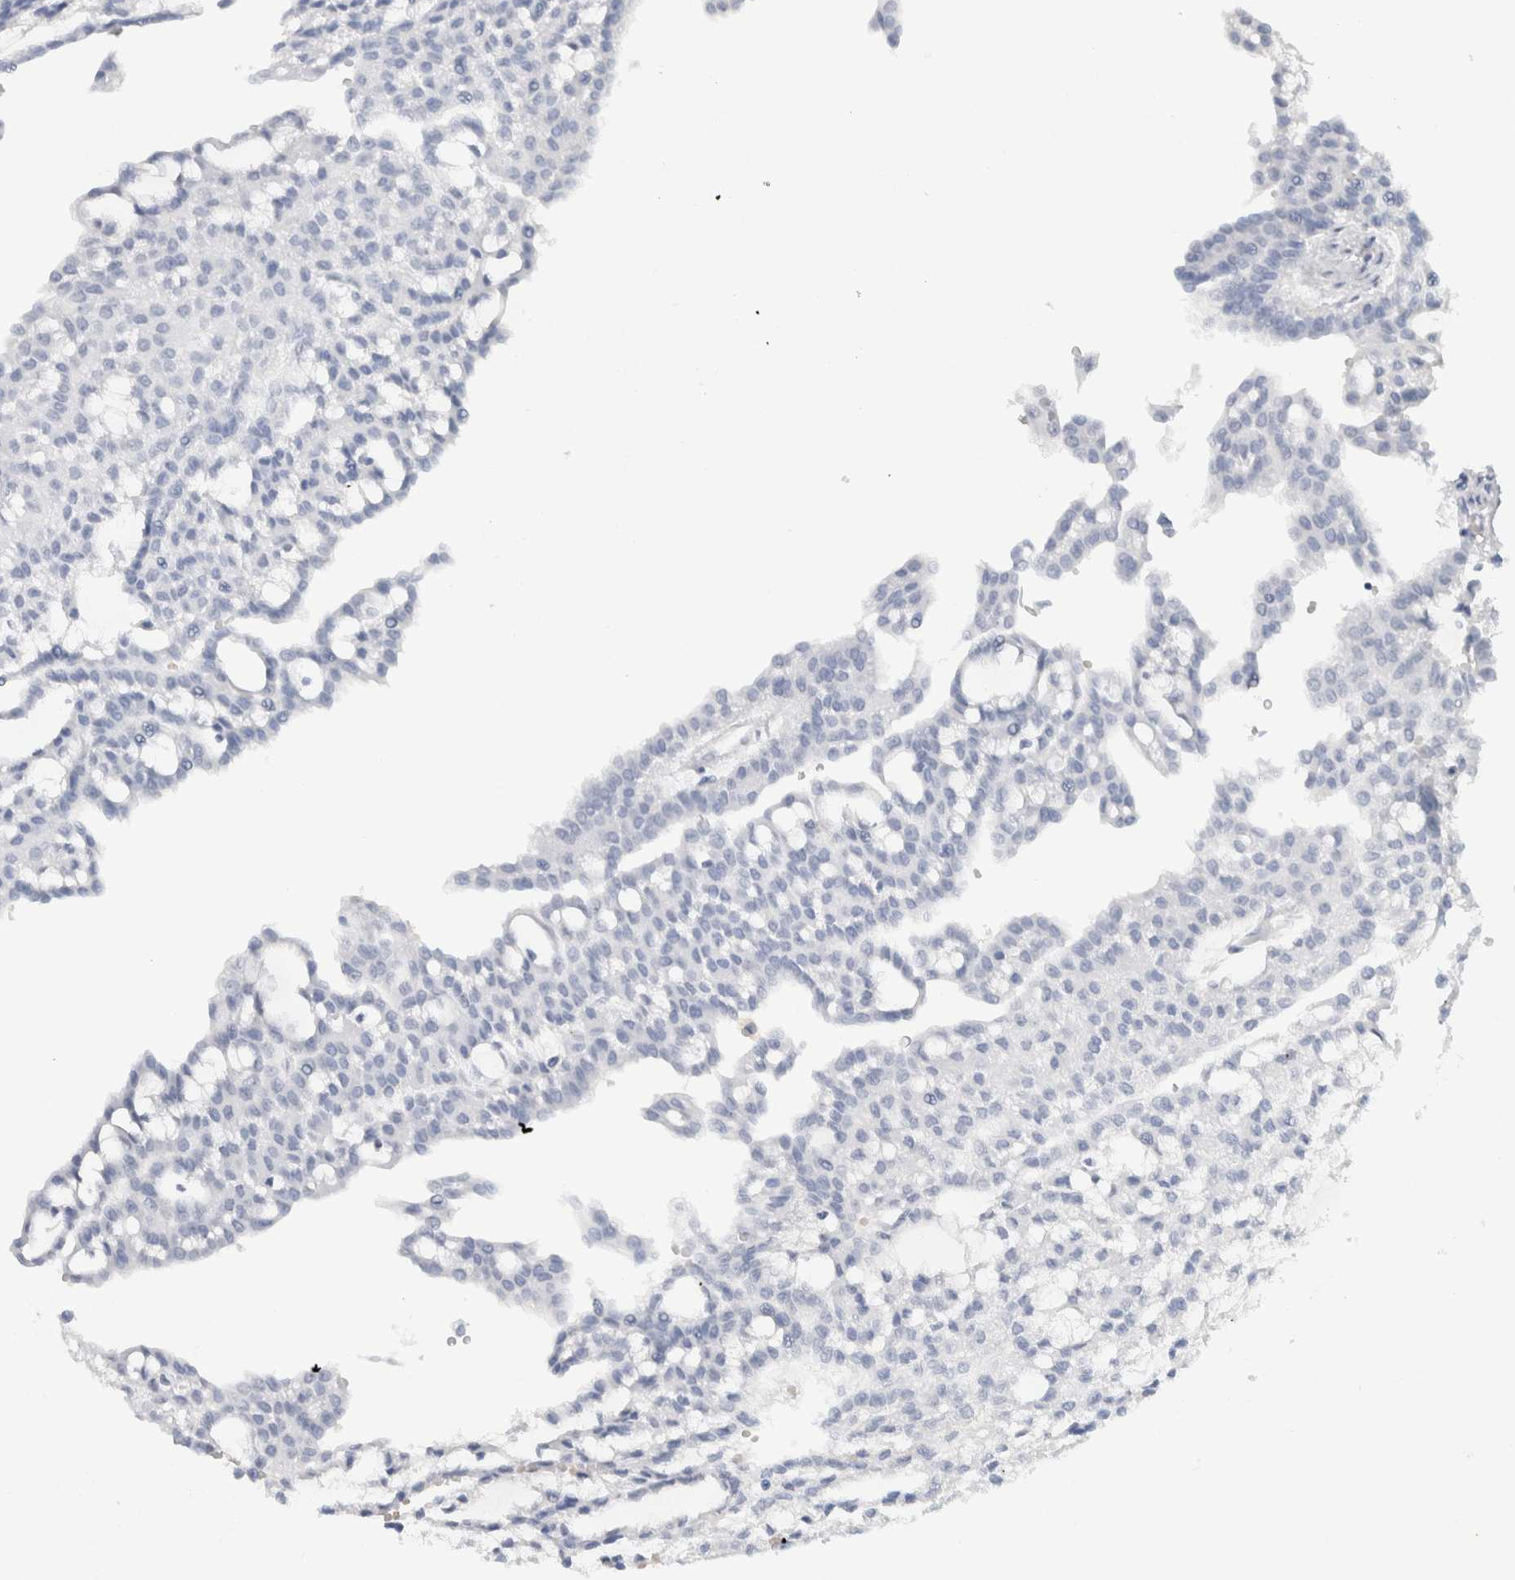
{"staining": {"intensity": "negative", "quantity": "none", "location": "none"}, "tissue": "renal cancer", "cell_type": "Tumor cells", "image_type": "cancer", "snomed": [{"axis": "morphology", "description": "Adenocarcinoma, NOS"}, {"axis": "topography", "description": "Kidney"}], "caption": "IHC micrograph of renal adenocarcinoma stained for a protein (brown), which reveals no expression in tumor cells. The staining is performed using DAB brown chromogen with nuclei counter-stained in using hematoxylin.", "gene": "CD38", "patient": {"sex": "male", "age": 63}}